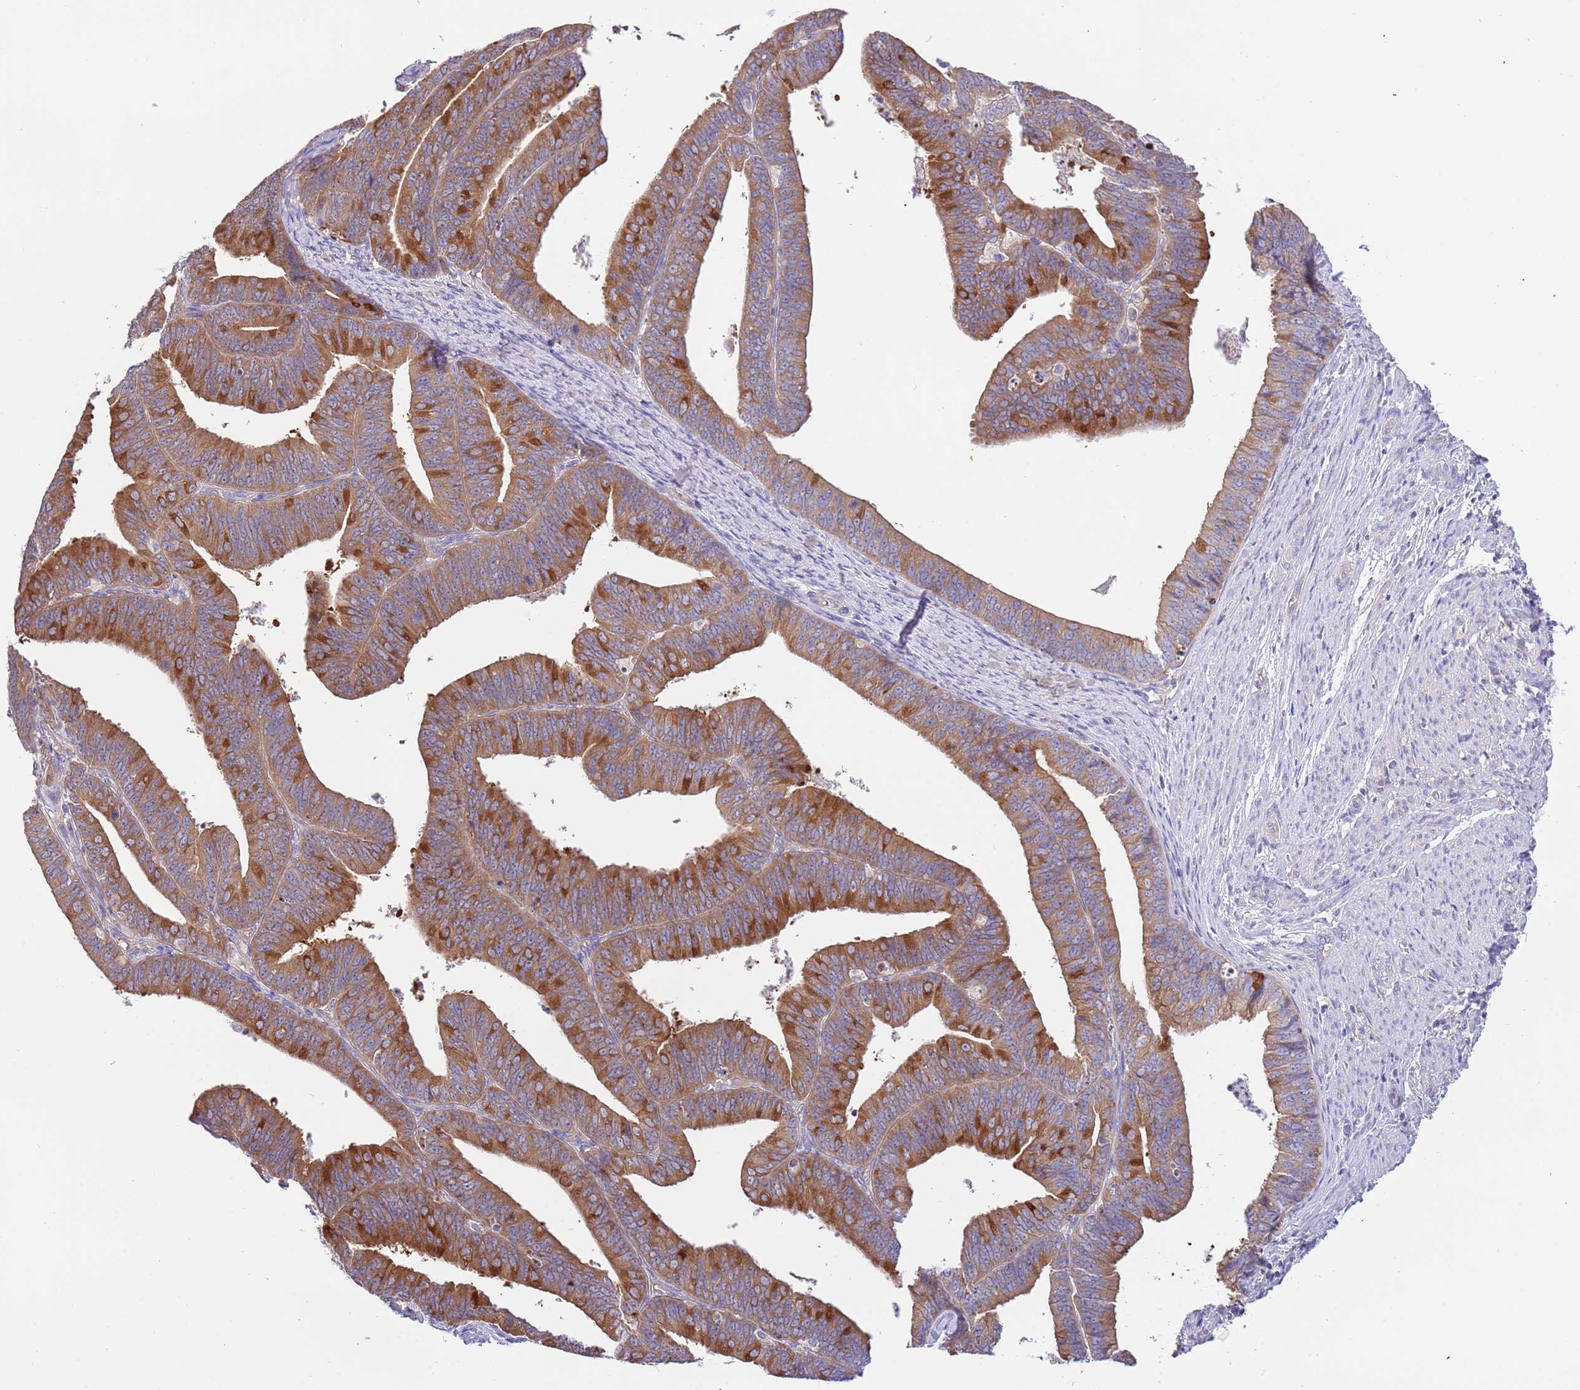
{"staining": {"intensity": "moderate", "quantity": "25%-75%", "location": "cytoplasmic/membranous"}, "tissue": "endometrial cancer", "cell_type": "Tumor cells", "image_type": "cancer", "snomed": [{"axis": "morphology", "description": "Adenocarcinoma, NOS"}, {"axis": "topography", "description": "Endometrium"}], "caption": "A micrograph showing moderate cytoplasmic/membranous staining in approximately 25%-75% of tumor cells in adenocarcinoma (endometrial), as visualized by brown immunohistochemical staining.", "gene": "STIP1", "patient": {"sex": "female", "age": 73}}